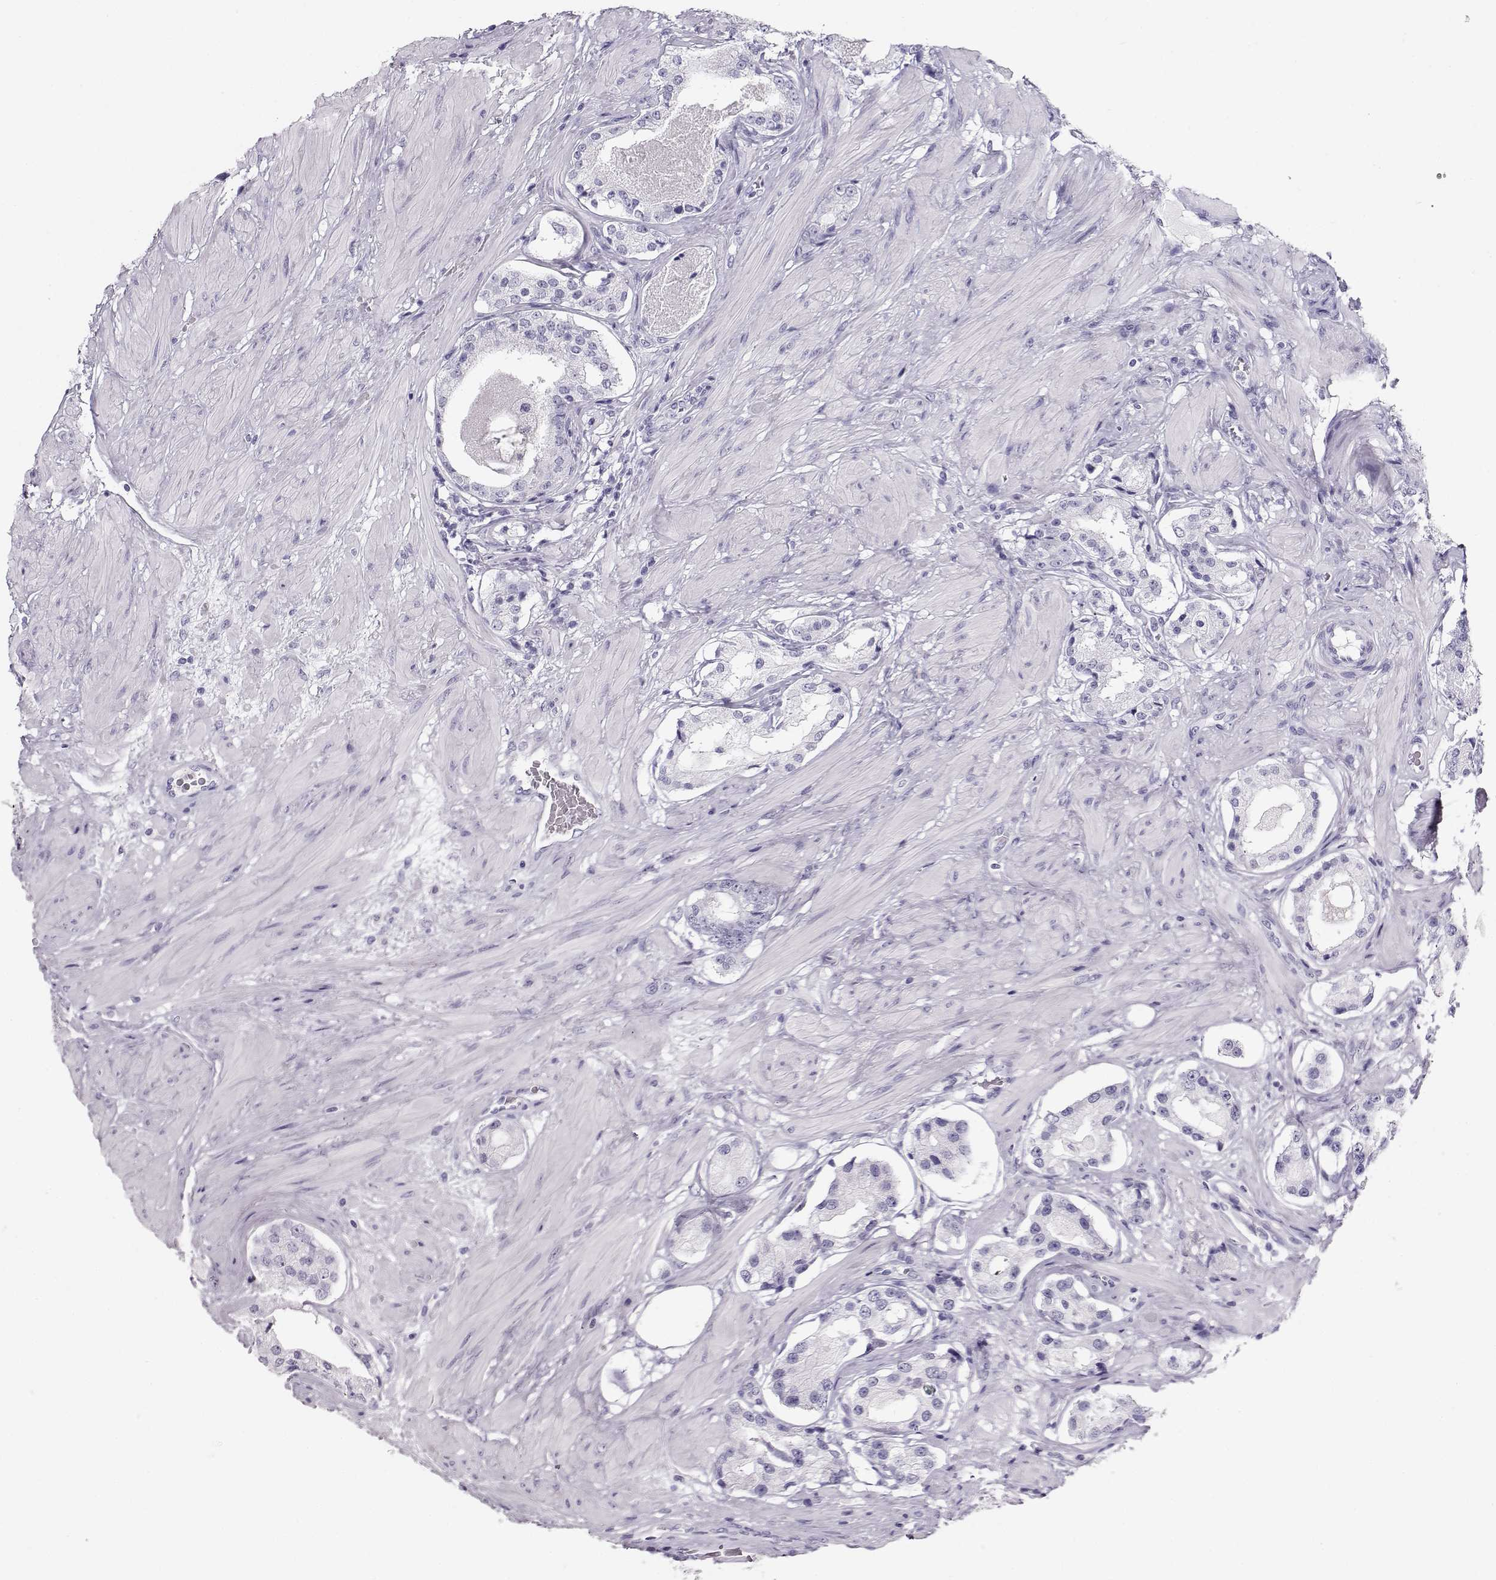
{"staining": {"intensity": "negative", "quantity": "none", "location": "none"}, "tissue": "prostate cancer", "cell_type": "Tumor cells", "image_type": "cancer", "snomed": [{"axis": "morphology", "description": "Adenocarcinoma, Low grade"}, {"axis": "topography", "description": "Prostate"}], "caption": "This is an IHC photomicrograph of prostate adenocarcinoma (low-grade). There is no staining in tumor cells.", "gene": "MAGEC1", "patient": {"sex": "male", "age": 60}}